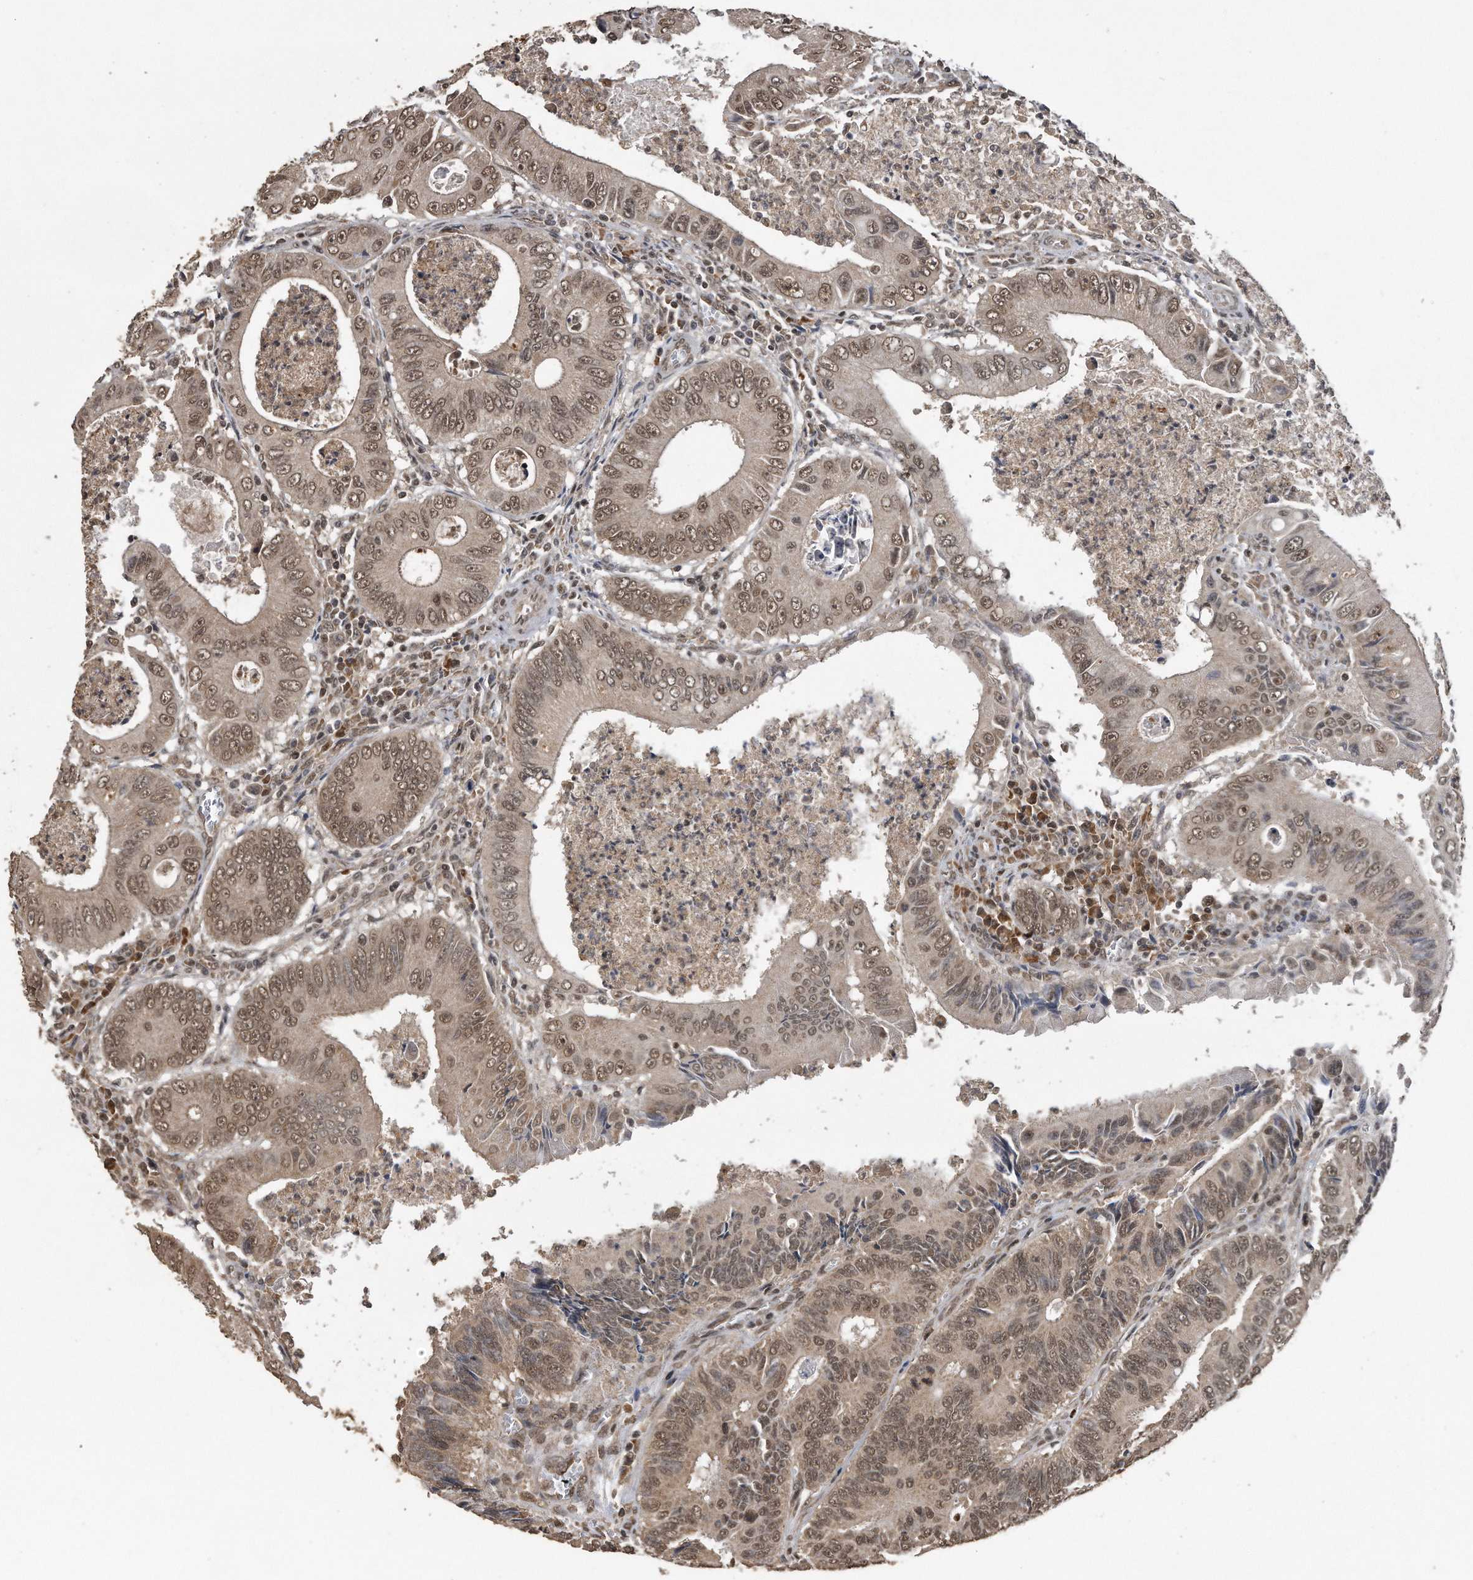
{"staining": {"intensity": "moderate", "quantity": ">75%", "location": "nuclear"}, "tissue": "colorectal cancer", "cell_type": "Tumor cells", "image_type": "cancer", "snomed": [{"axis": "morphology", "description": "Inflammation, NOS"}, {"axis": "morphology", "description": "Adenocarcinoma, NOS"}, {"axis": "topography", "description": "Colon"}], "caption": "This image demonstrates adenocarcinoma (colorectal) stained with IHC to label a protein in brown. The nuclear of tumor cells show moderate positivity for the protein. Nuclei are counter-stained blue.", "gene": "CRYZL1", "patient": {"sex": "male", "age": 72}}